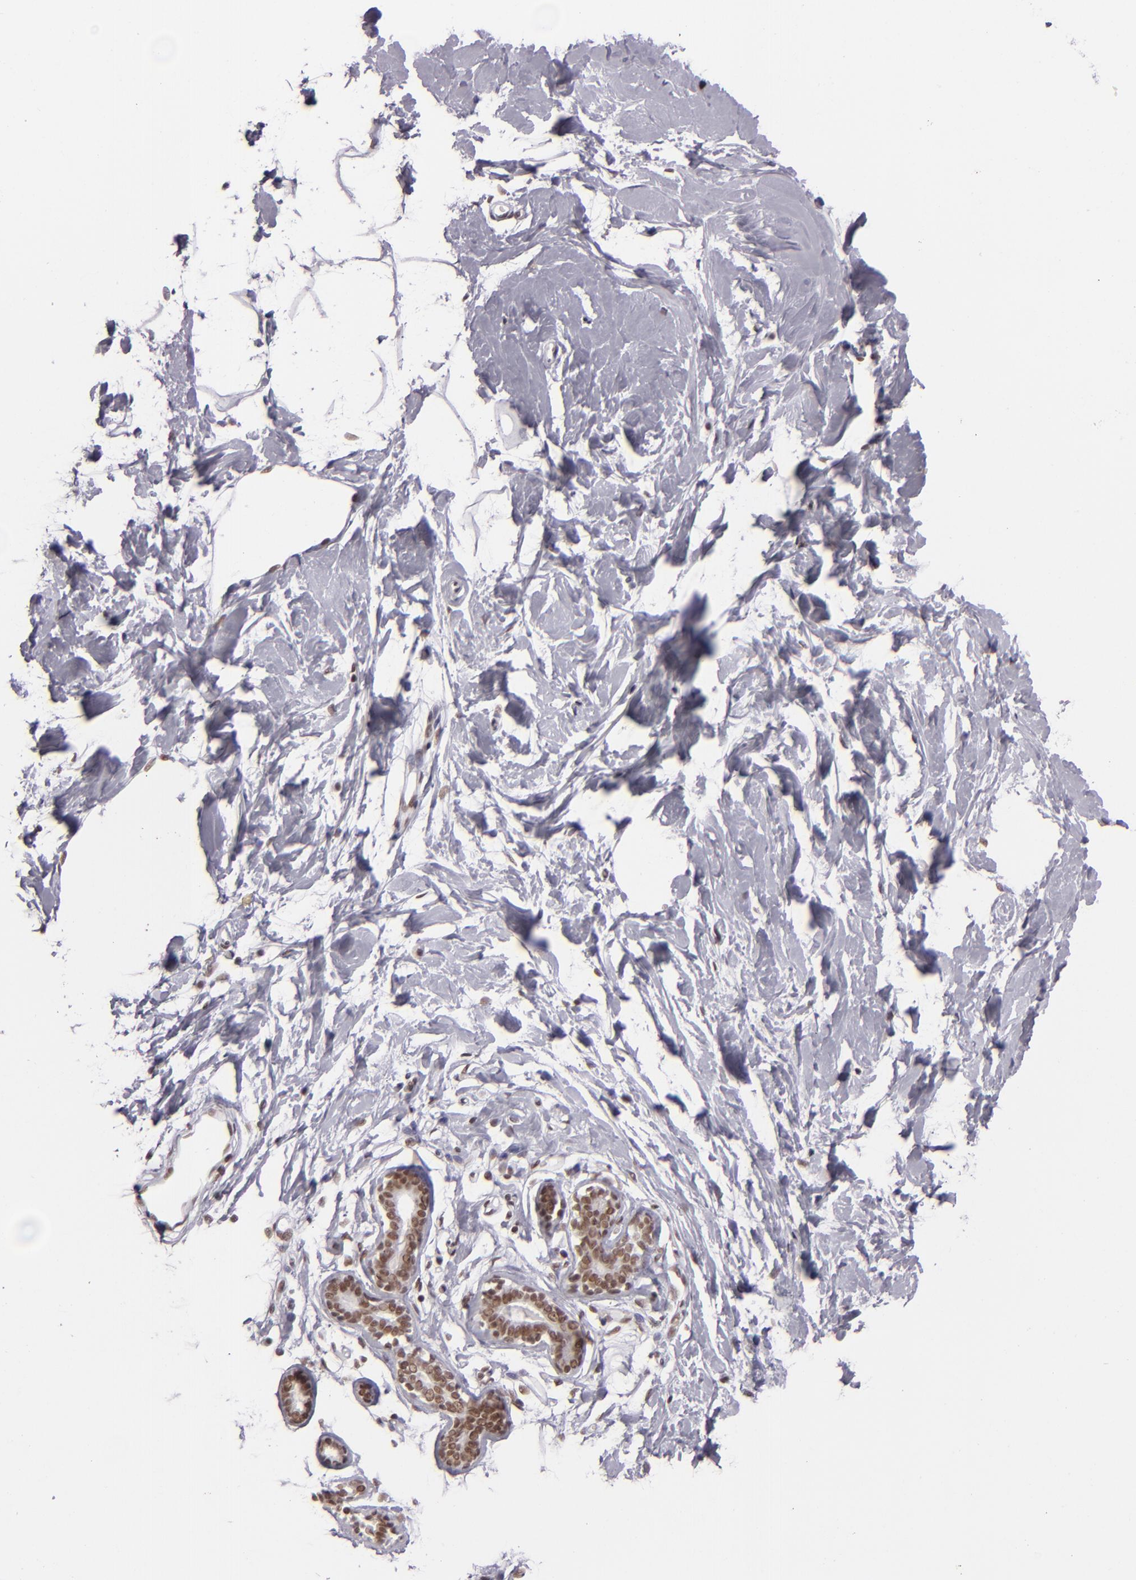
{"staining": {"intensity": "negative", "quantity": "none", "location": "none"}, "tissue": "breast", "cell_type": "Adipocytes", "image_type": "normal", "snomed": [{"axis": "morphology", "description": "Normal tissue, NOS"}, {"axis": "topography", "description": "Breast"}], "caption": "This is a photomicrograph of immunohistochemistry staining of normal breast, which shows no positivity in adipocytes.", "gene": "BRD8", "patient": {"sex": "female", "age": 23}}